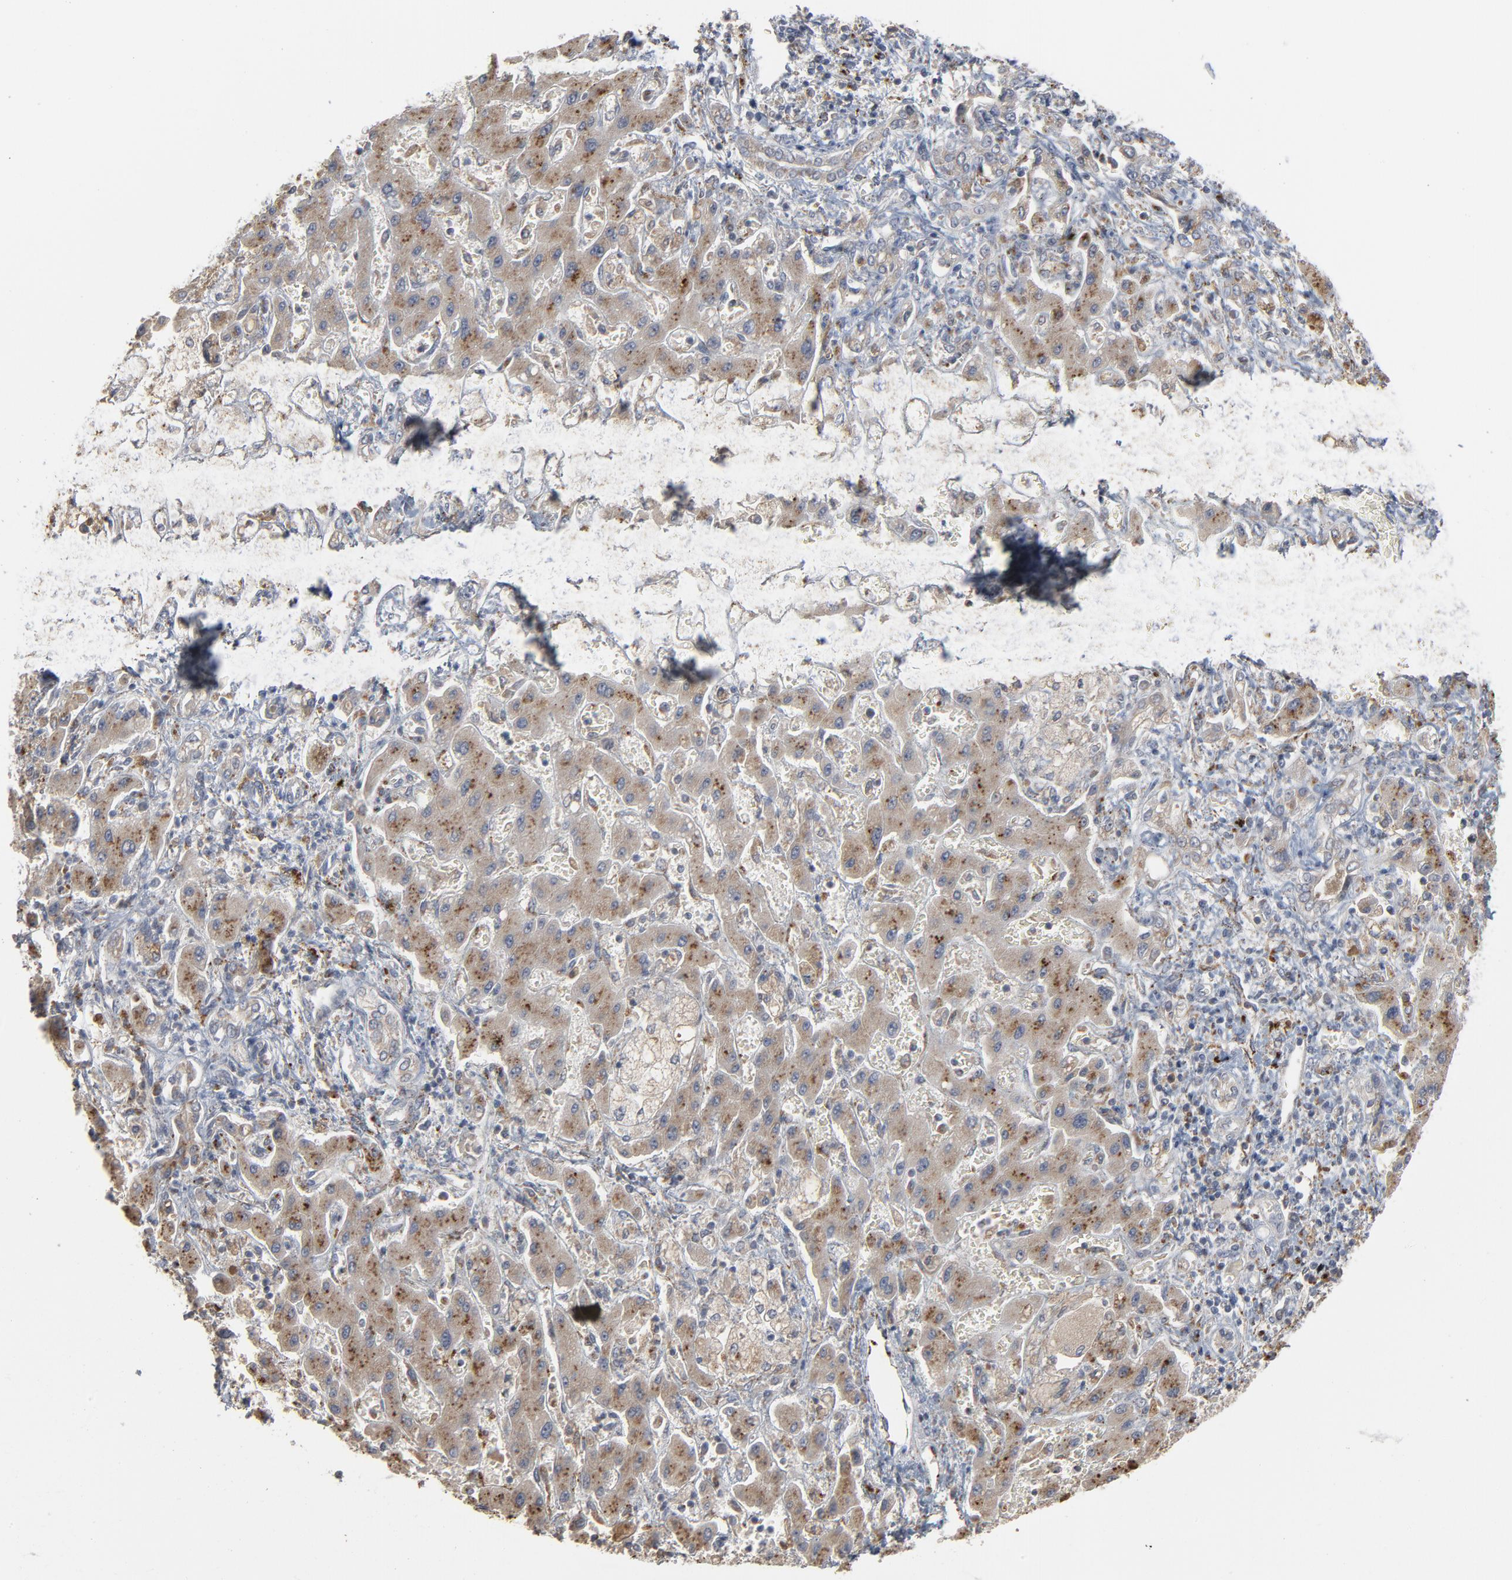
{"staining": {"intensity": "moderate", "quantity": ">75%", "location": "cytoplasmic/membranous"}, "tissue": "liver cancer", "cell_type": "Tumor cells", "image_type": "cancer", "snomed": [{"axis": "morphology", "description": "Cholangiocarcinoma"}, {"axis": "topography", "description": "Liver"}], "caption": "This photomicrograph reveals immunohistochemistry staining of human liver cholangiocarcinoma, with medium moderate cytoplasmic/membranous positivity in about >75% of tumor cells.", "gene": "POMT2", "patient": {"sex": "male", "age": 50}}